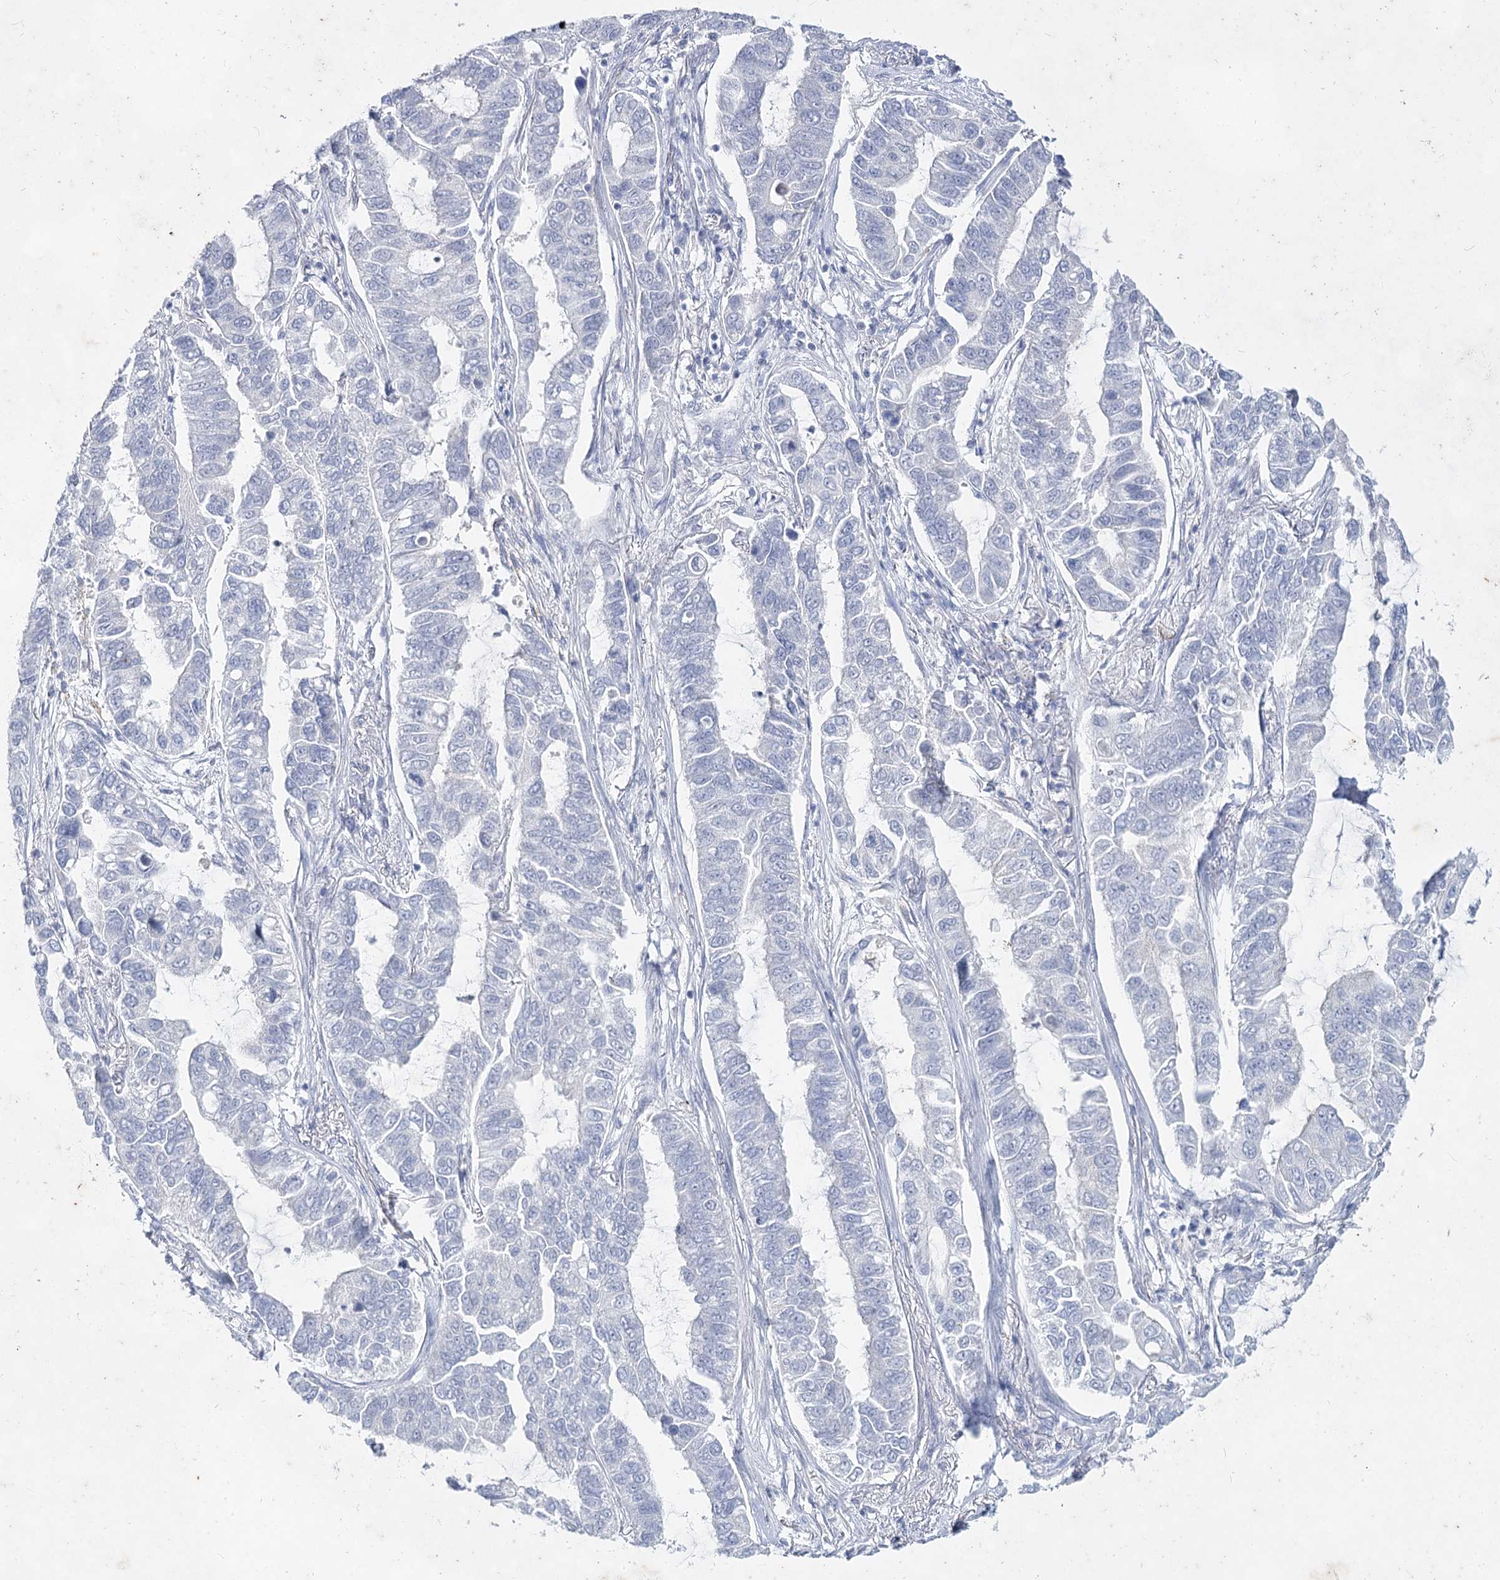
{"staining": {"intensity": "negative", "quantity": "none", "location": "none"}, "tissue": "lung cancer", "cell_type": "Tumor cells", "image_type": "cancer", "snomed": [{"axis": "morphology", "description": "Adenocarcinoma, NOS"}, {"axis": "topography", "description": "Lung"}], "caption": "An immunohistochemistry (IHC) histopathology image of lung cancer is shown. There is no staining in tumor cells of lung cancer. (DAB (3,3'-diaminobenzidine) IHC with hematoxylin counter stain).", "gene": "CCDC73", "patient": {"sex": "male", "age": 64}}